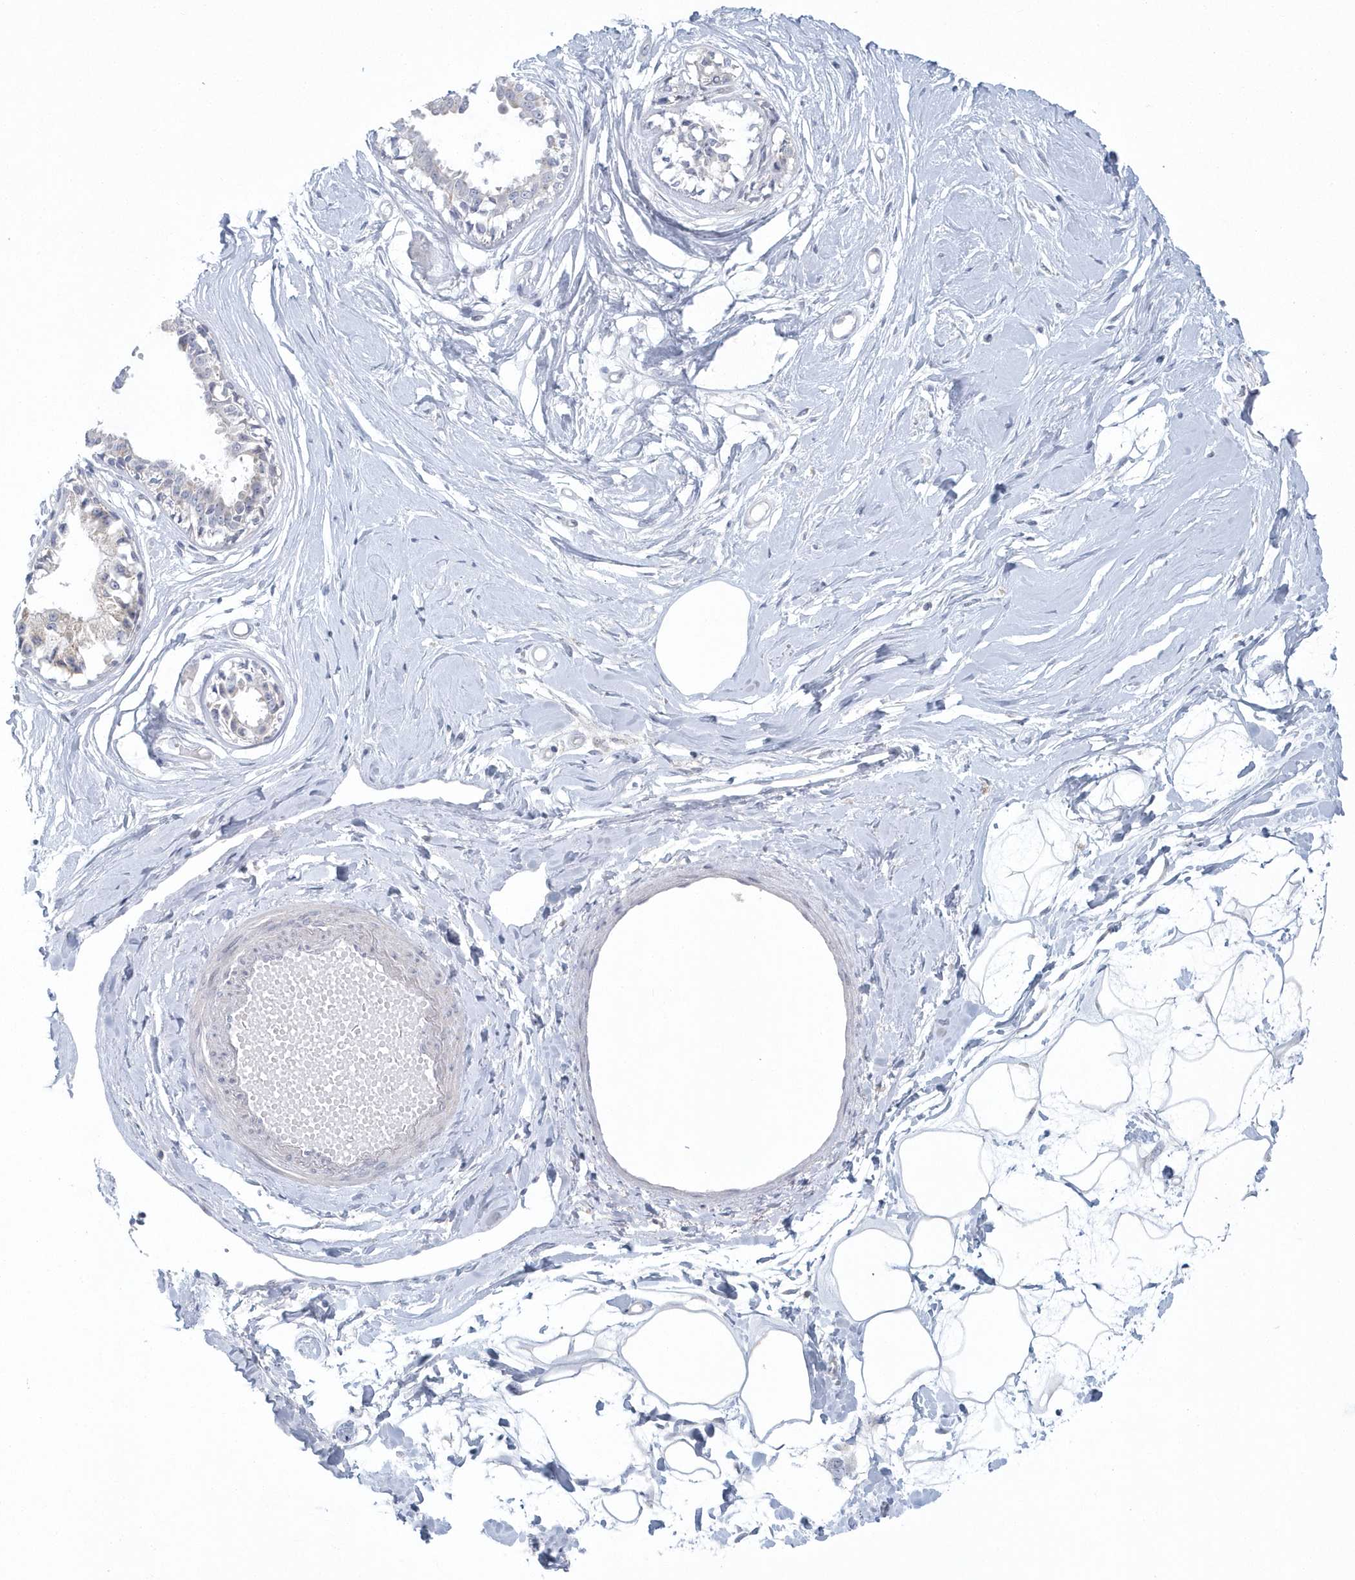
{"staining": {"intensity": "negative", "quantity": "none", "location": "none"}, "tissue": "breast", "cell_type": "Adipocytes", "image_type": "normal", "snomed": [{"axis": "morphology", "description": "Normal tissue, NOS"}, {"axis": "topography", "description": "Breast"}], "caption": "Adipocytes are negative for protein expression in normal human breast. (DAB (3,3'-diaminobenzidine) IHC visualized using brightfield microscopy, high magnification).", "gene": "NIPAL1", "patient": {"sex": "female", "age": 45}}